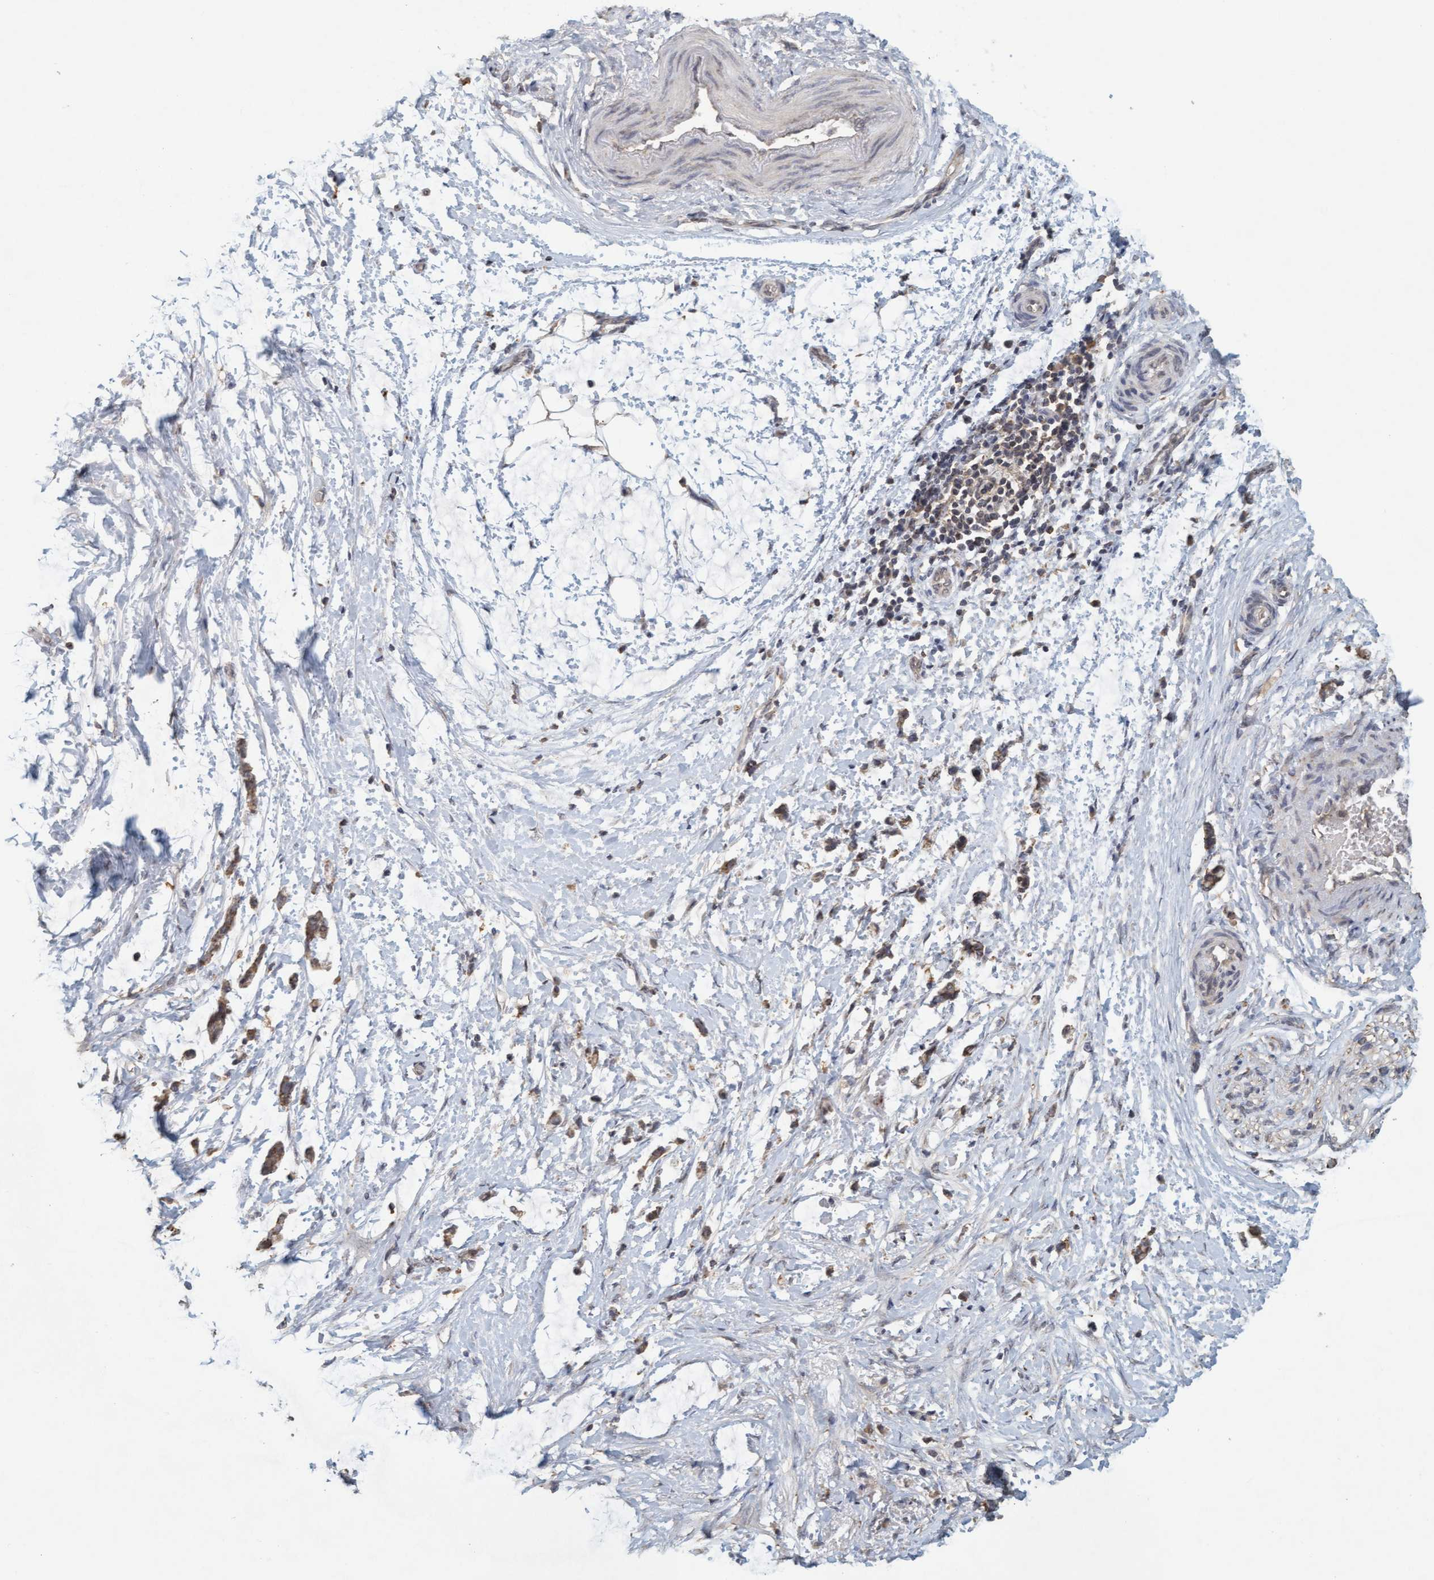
{"staining": {"intensity": "weak", "quantity": "25%-75%", "location": "cytoplasmic/membranous"}, "tissue": "adipose tissue", "cell_type": "Adipocytes", "image_type": "normal", "snomed": [{"axis": "morphology", "description": "Normal tissue, NOS"}, {"axis": "morphology", "description": "Adenocarcinoma, NOS"}, {"axis": "topography", "description": "Colon"}, {"axis": "topography", "description": "Peripheral nerve tissue"}], "caption": "Immunohistochemistry photomicrograph of normal adipose tissue stained for a protein (brown), which displays low levels of weak cytoplasmic/membranous expression in about 25%-75% of adipocytes.", "gene": "VSIG8", "patient": {"sex": "male", "age": 14}}